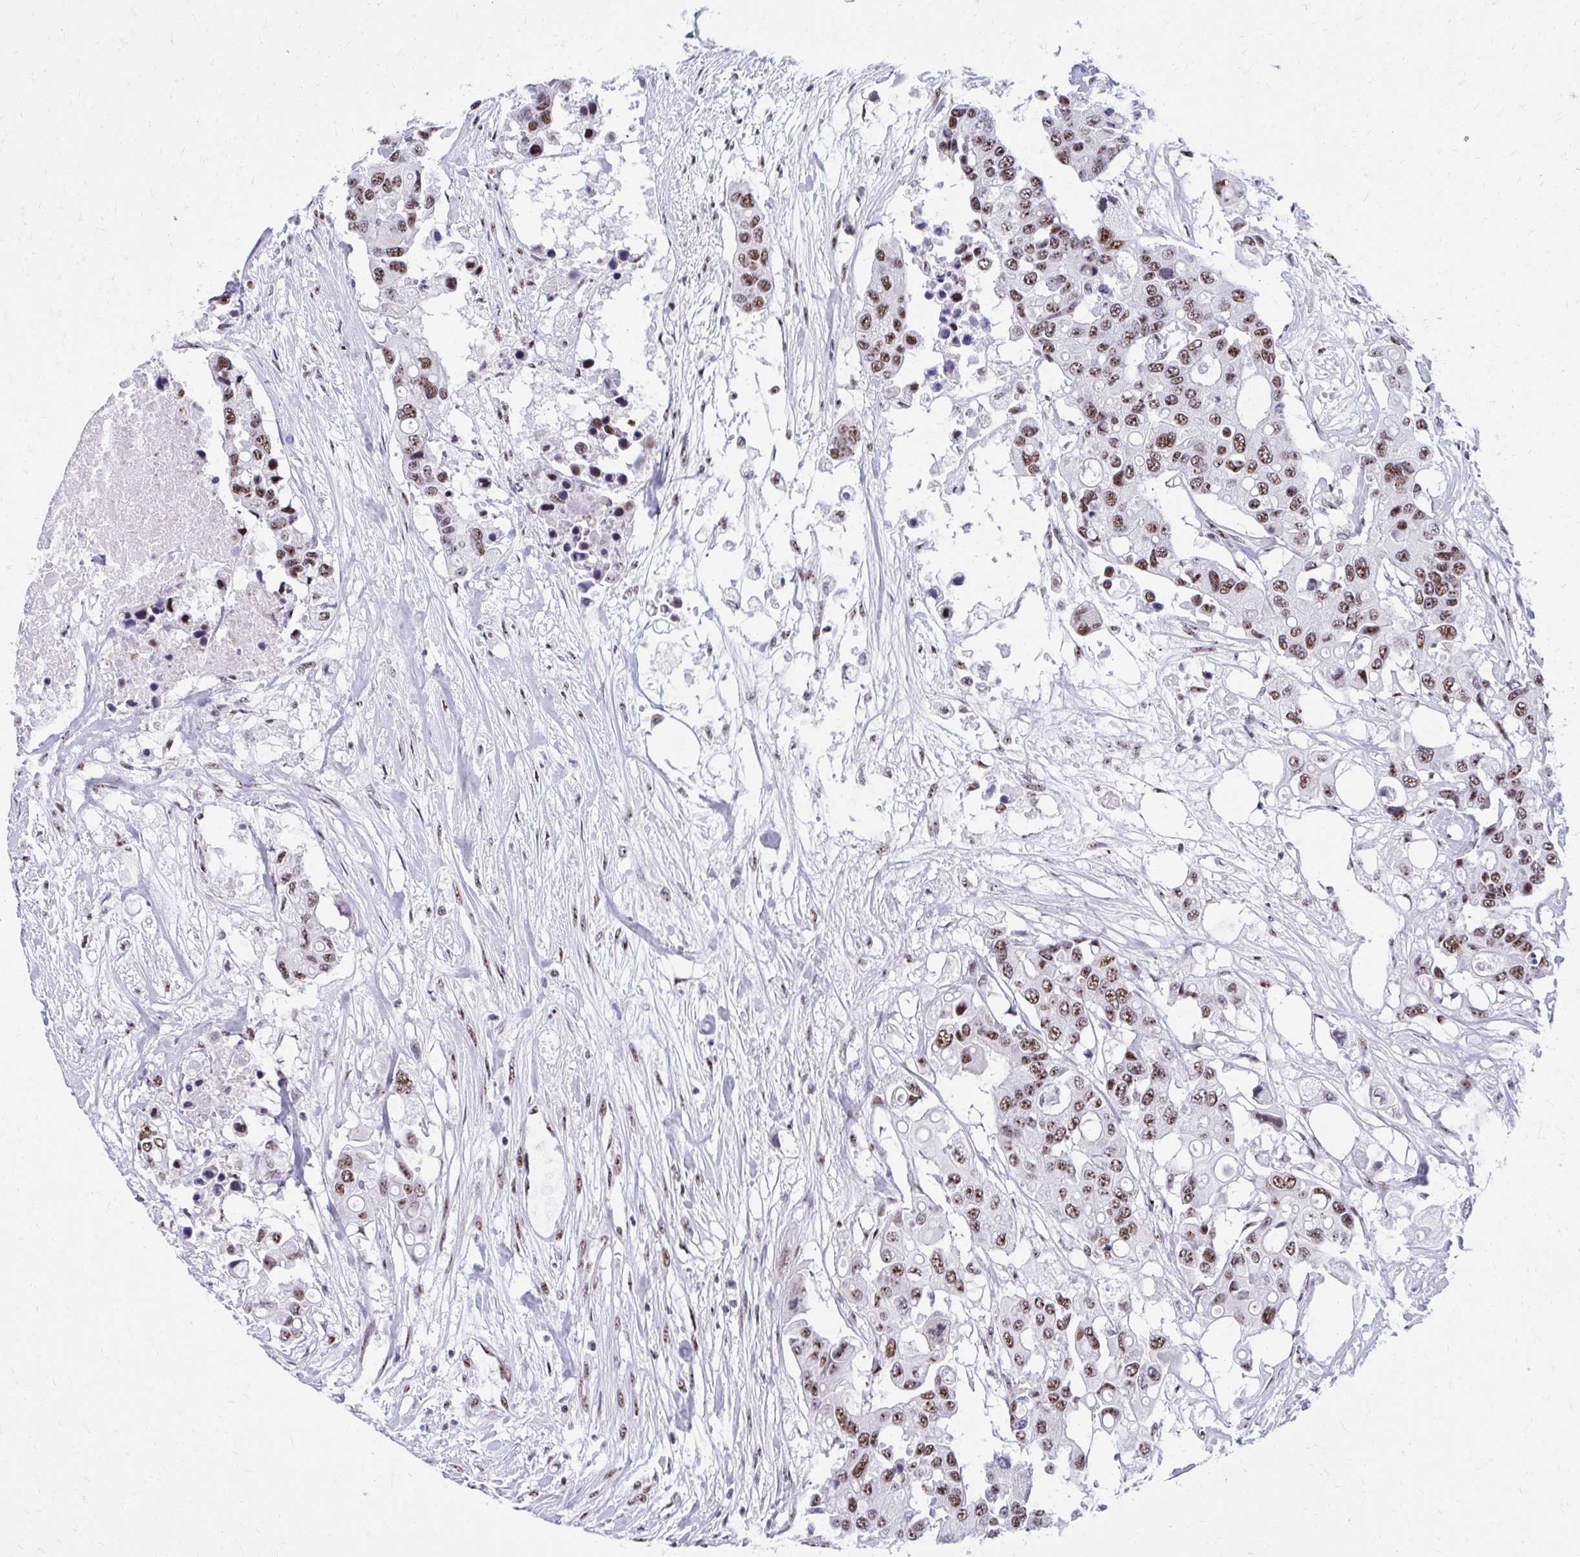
{"staining": {"intensity": "moderate", "quantity": ">75%", "location": "nuclear"}, "tissue": "colorectal cancer", "cell_type": "Tumor cells", "image_type": "cancer", "snomed": [{"axis": "morphology", "description": "Adenocarcinoma, NOS"}, {"axis": "topography", "description": "Colon"}], "caption": "The histopathology image displays immunohistochemical staining of colorectal adenocarcinoma. There is moderate nuclear positivity is appreciated in about >75% of tumor cells.", "gene": "PELP1", "patient": {"sex": "male", "age": 77}}